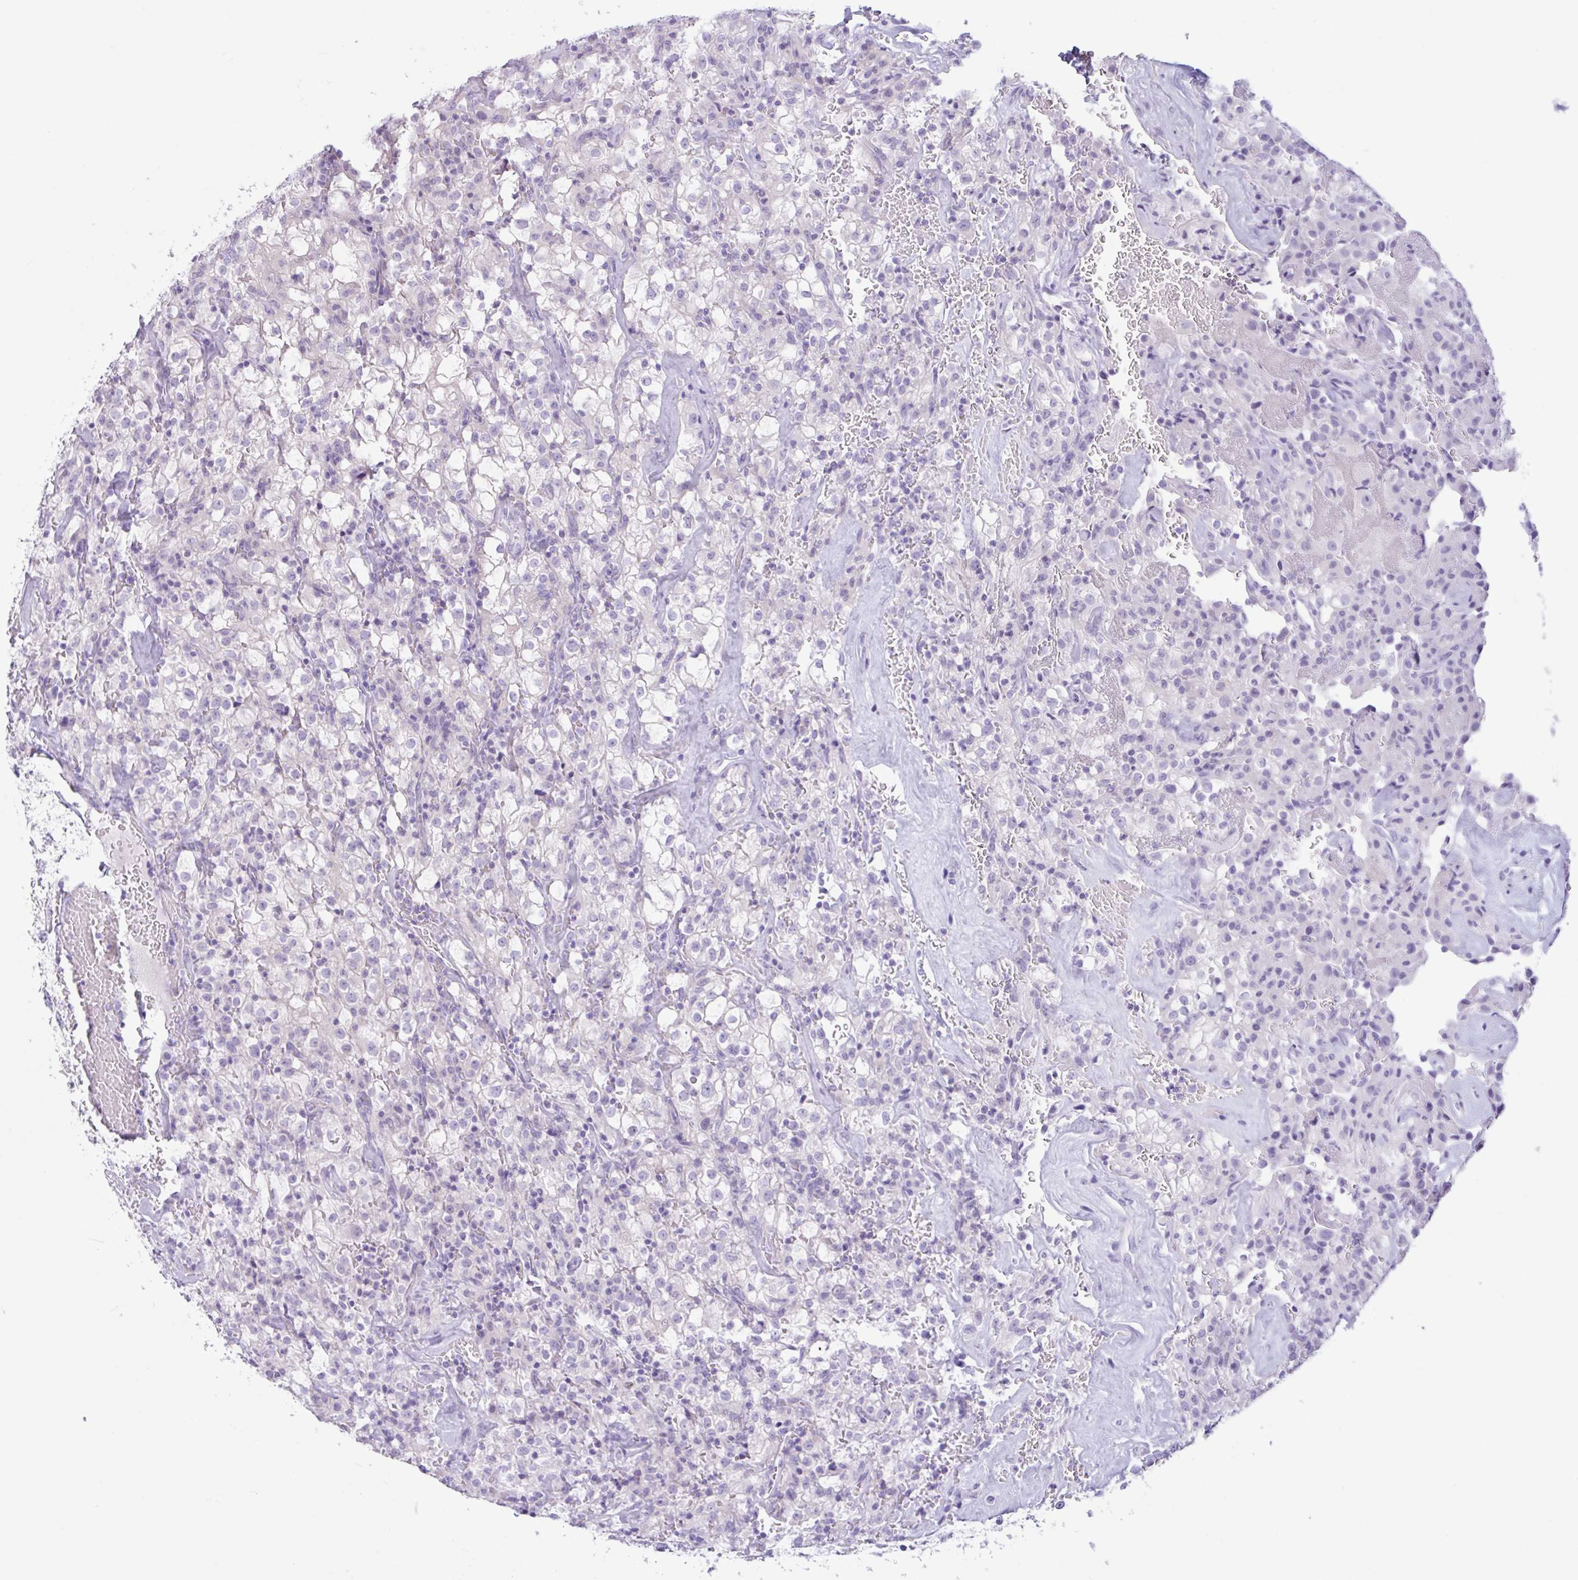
{"staining": {"intensity": "negative", "quantity": "none", "location": "none"}, "tissue": "renal cancer", "cell_type": "Tumor cells", "image_type": "cancer", "snomed": [{"axis": "morphology", "description": "Adenocarcinoma, NOS"}, {"axis": "topography", "description": "Kidney"}], "caption": "IHC of renal cancer shows no expression in tumor cells.", "gene": "CTSE", "patient": {"sex": "female", "age": 74}}